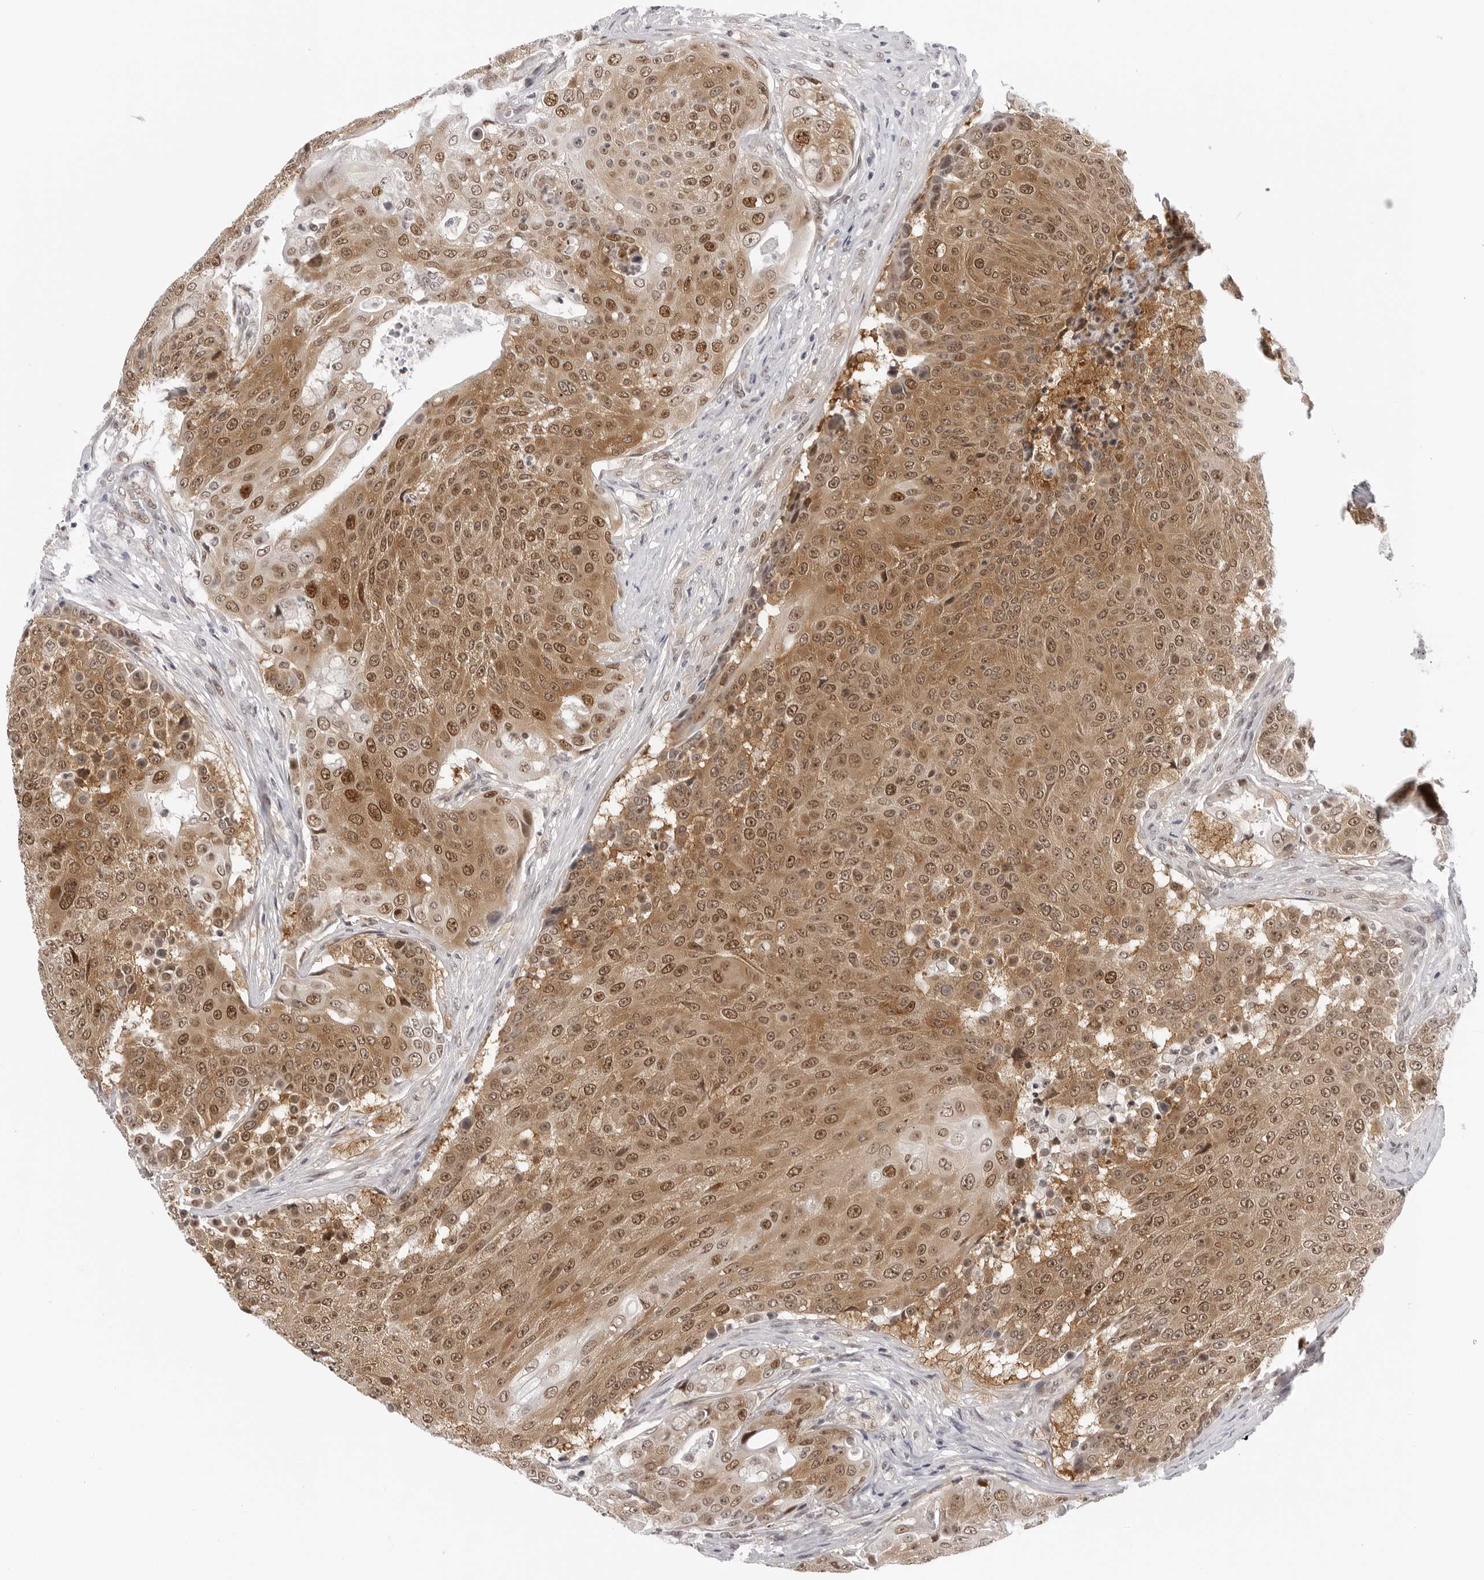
{"staining": {"intensity": "moderate", "quantity": ">75%", "location": "cytoplasmic/membranous,nuclear"}, "tissue": "urothelial cancer", "cell_type": "Tumor cells", "image_type": "cancer", "snomed": [{"axis": "morphology", "description": "Urothelial carcinoma, High grade"}, {"axis": "topography", "description": "Urinary bladder"}], "caption": "Tumor cells demonstrate medium levels of moderate cytoplasmic/membranous and nuclear staining in approximately >75% of cells in human high-grade urothelial carcinoma.", "gene": "WDR77", "patient": {"sex": "female", "age": 63}}